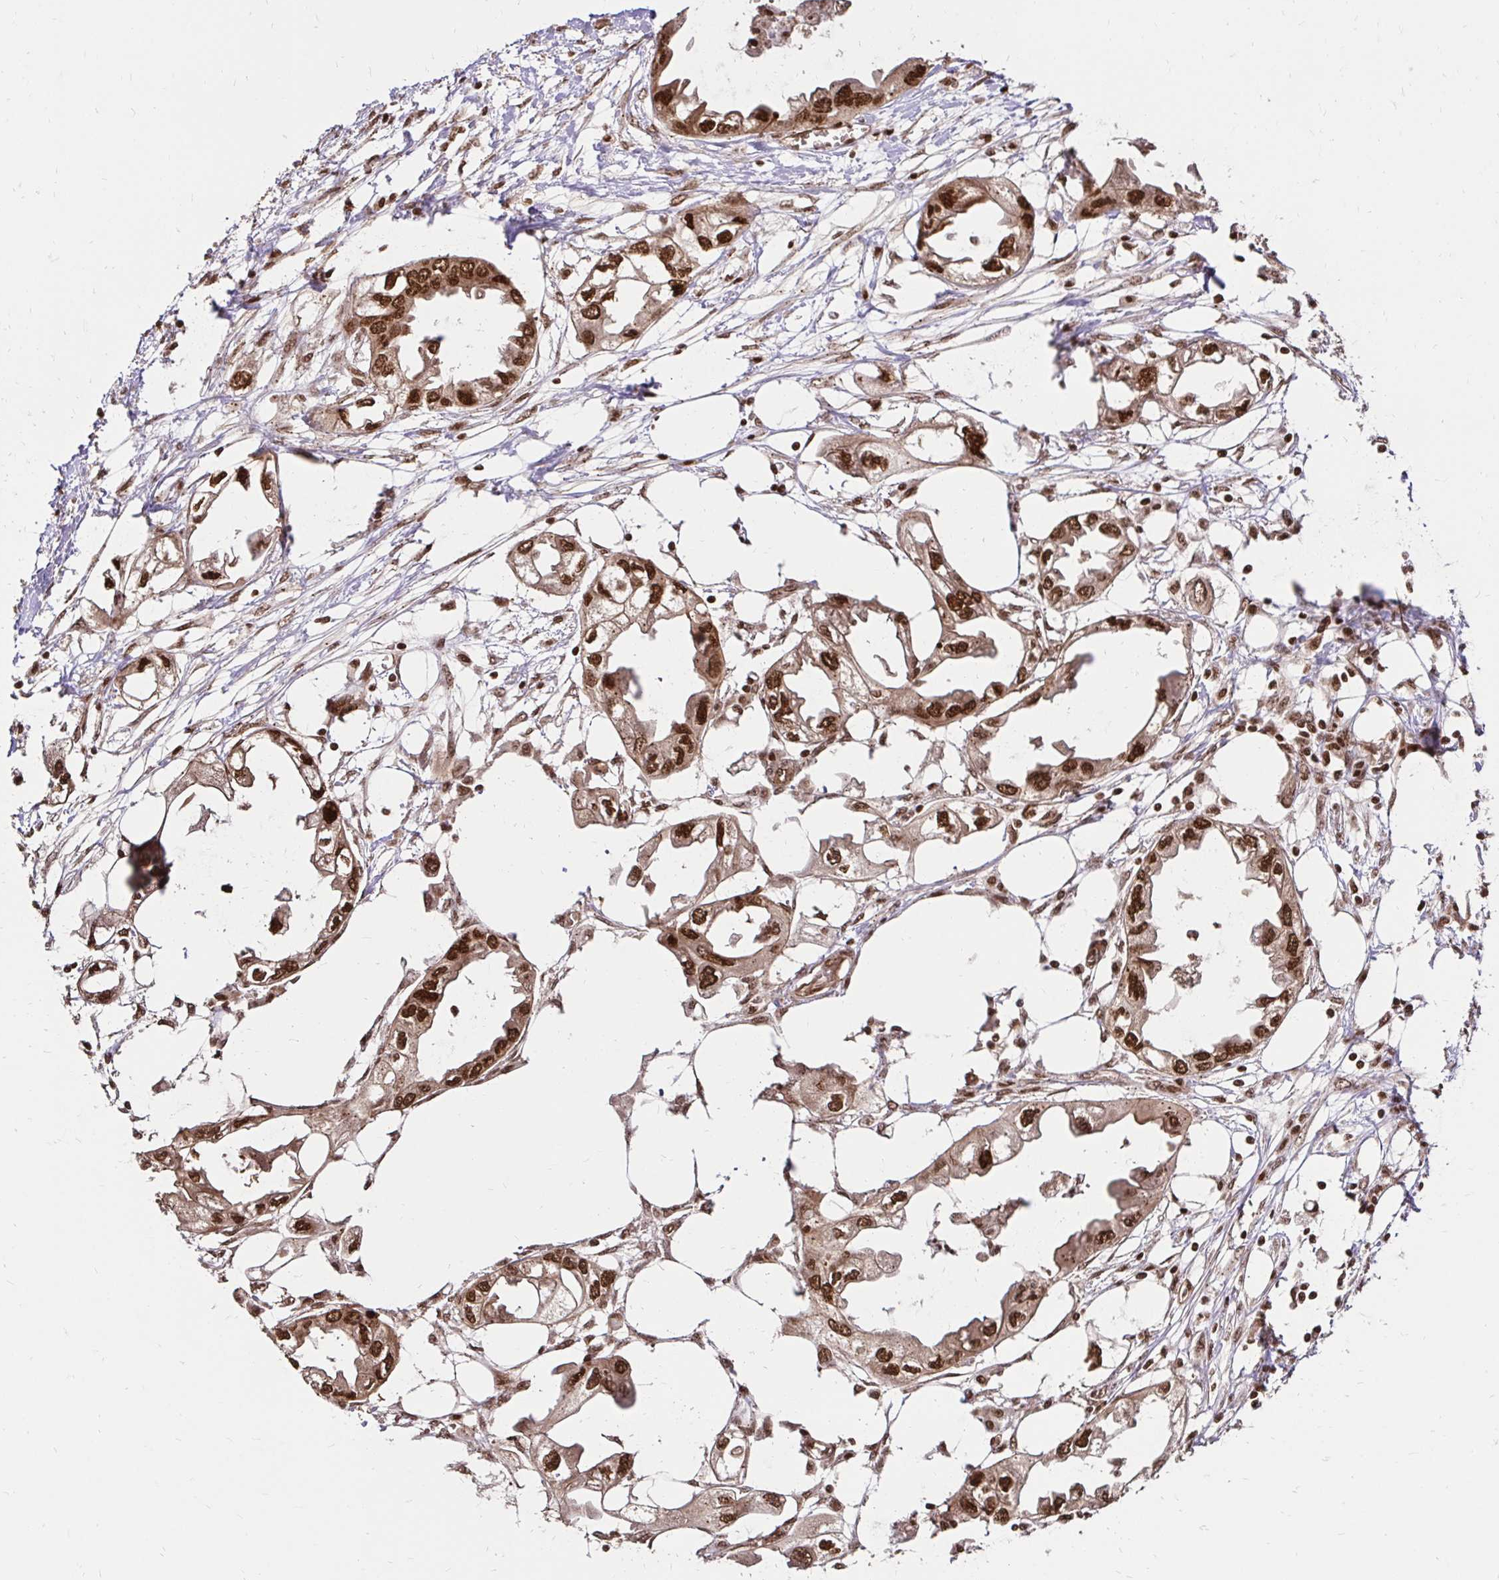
{"staining": {"intensity": "strong", "quantity": ">75%", "location": "cytoplasmic/membranous,nuclear"}, "tissue": "endometrial cancer", "cell_type": "Tumor cells", "image_type": "cancer", "snomed": [{"axis": "morphology", "description": "Adenocarcinoma, NOS"}, {"axis": "morphology", "description": "Adenocarcinoma, metastatic, NOS"}, {"axis": "topography", "description": "Adipose tissue"}, {"axis": "topography", "description": "Endometrium"}], "caption": "Approximately >75% of tumor cells in endometrial cancer (metastatic adenocarcinoma) display strong cytoplasmic/membranous and nuclear protein expression as visualized by brown immunohistochemical staining.", "gene": "GLYR1", "patient": {"sex": "female", "age": 67}}